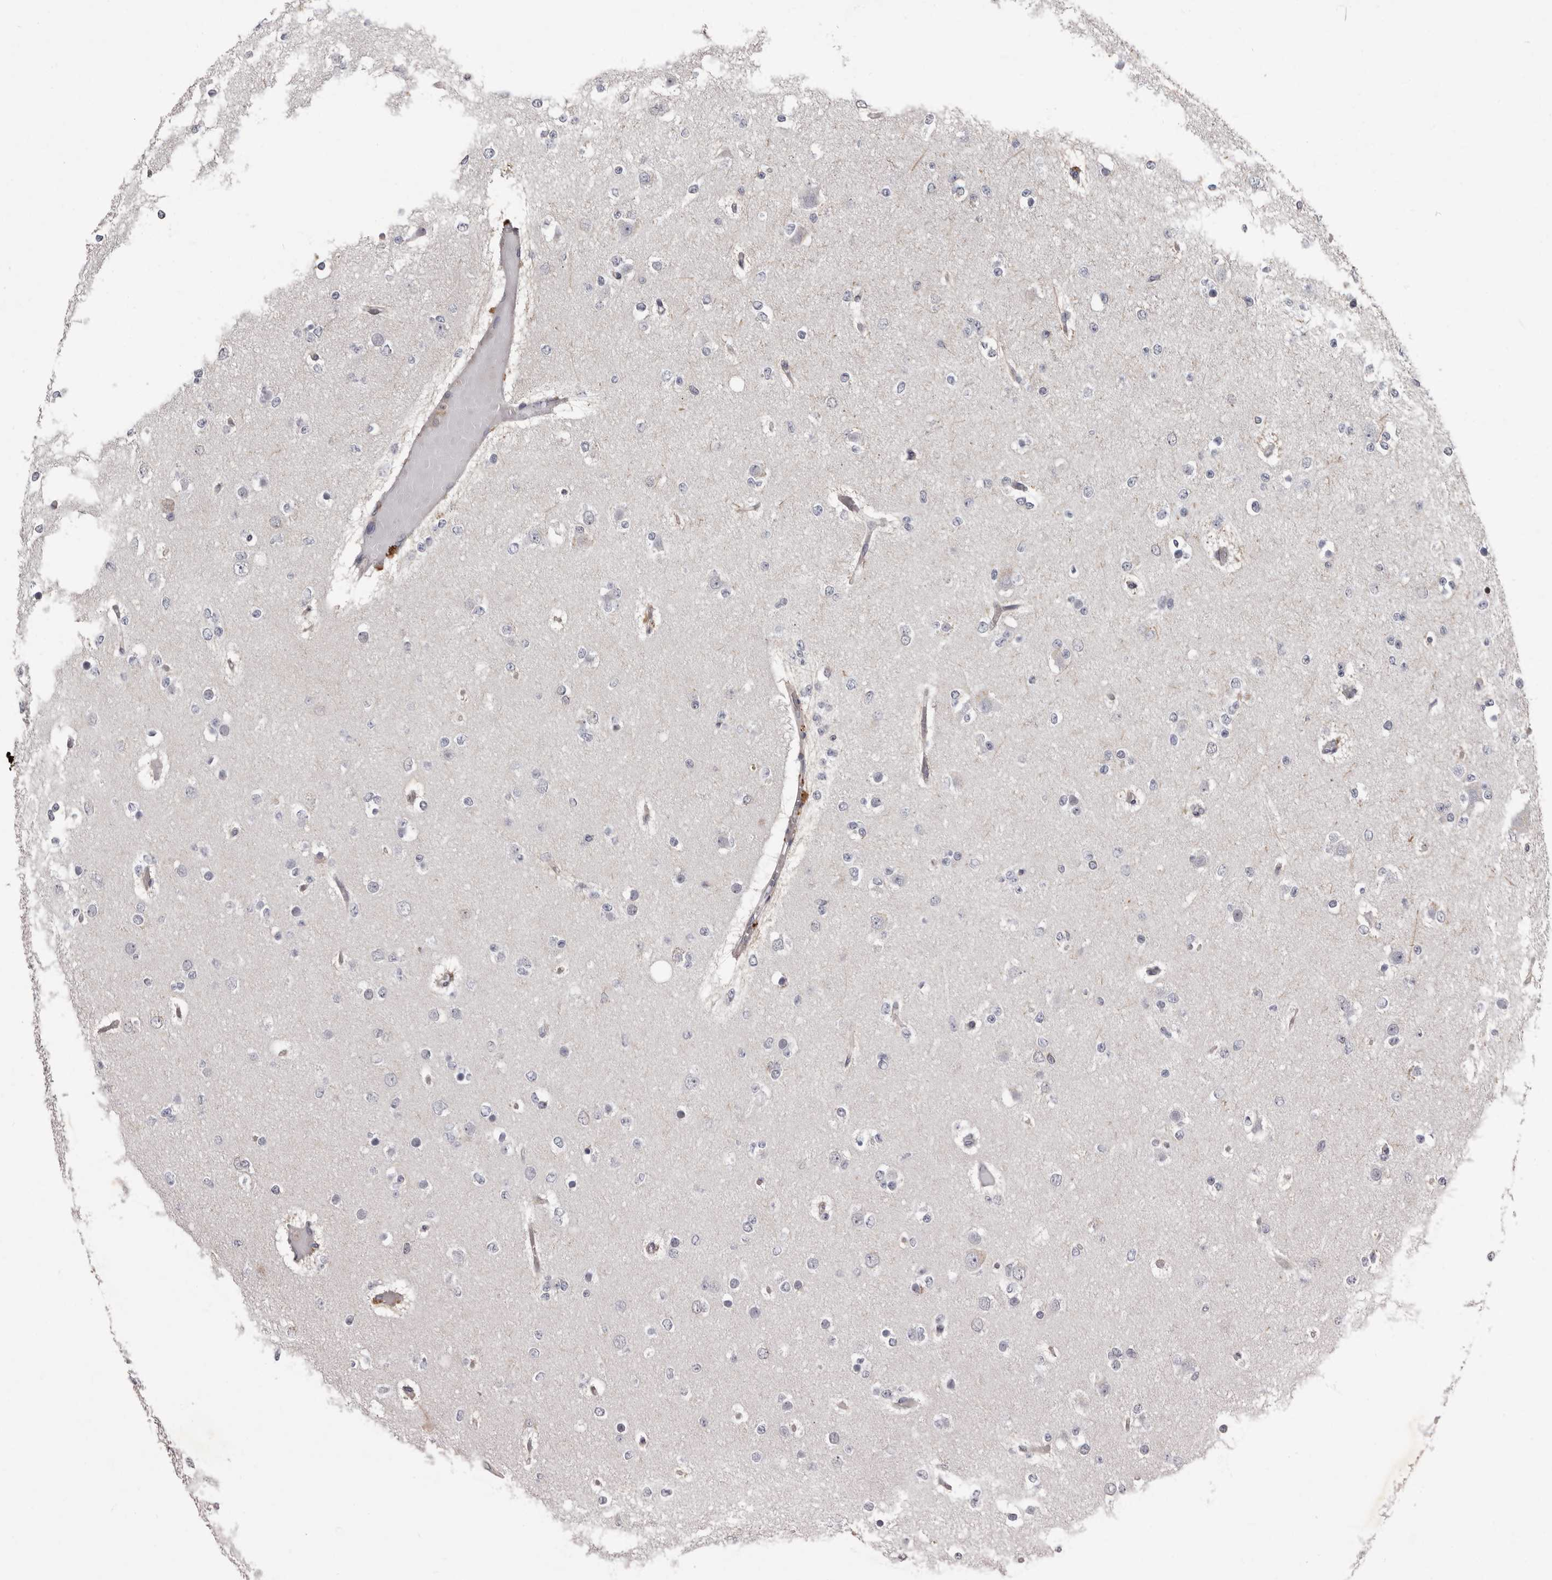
{"staining": {"intensity": "negative", "quantity": "none", "location": "none"}, "tissue": "glioma", "cell_type": "Tumor cells", "image_type": "cancer", "snomed": [{"axis": "morphology", "description": "Glioma, malignant, Low grade"}, {"axis": "topography", "description": "Brain"}], "caption": "This is an IHC image of glioma. There is no expression in tumor cells.", "gene": "FGFR4", "patient": {"sex": "female", "age": 22}}